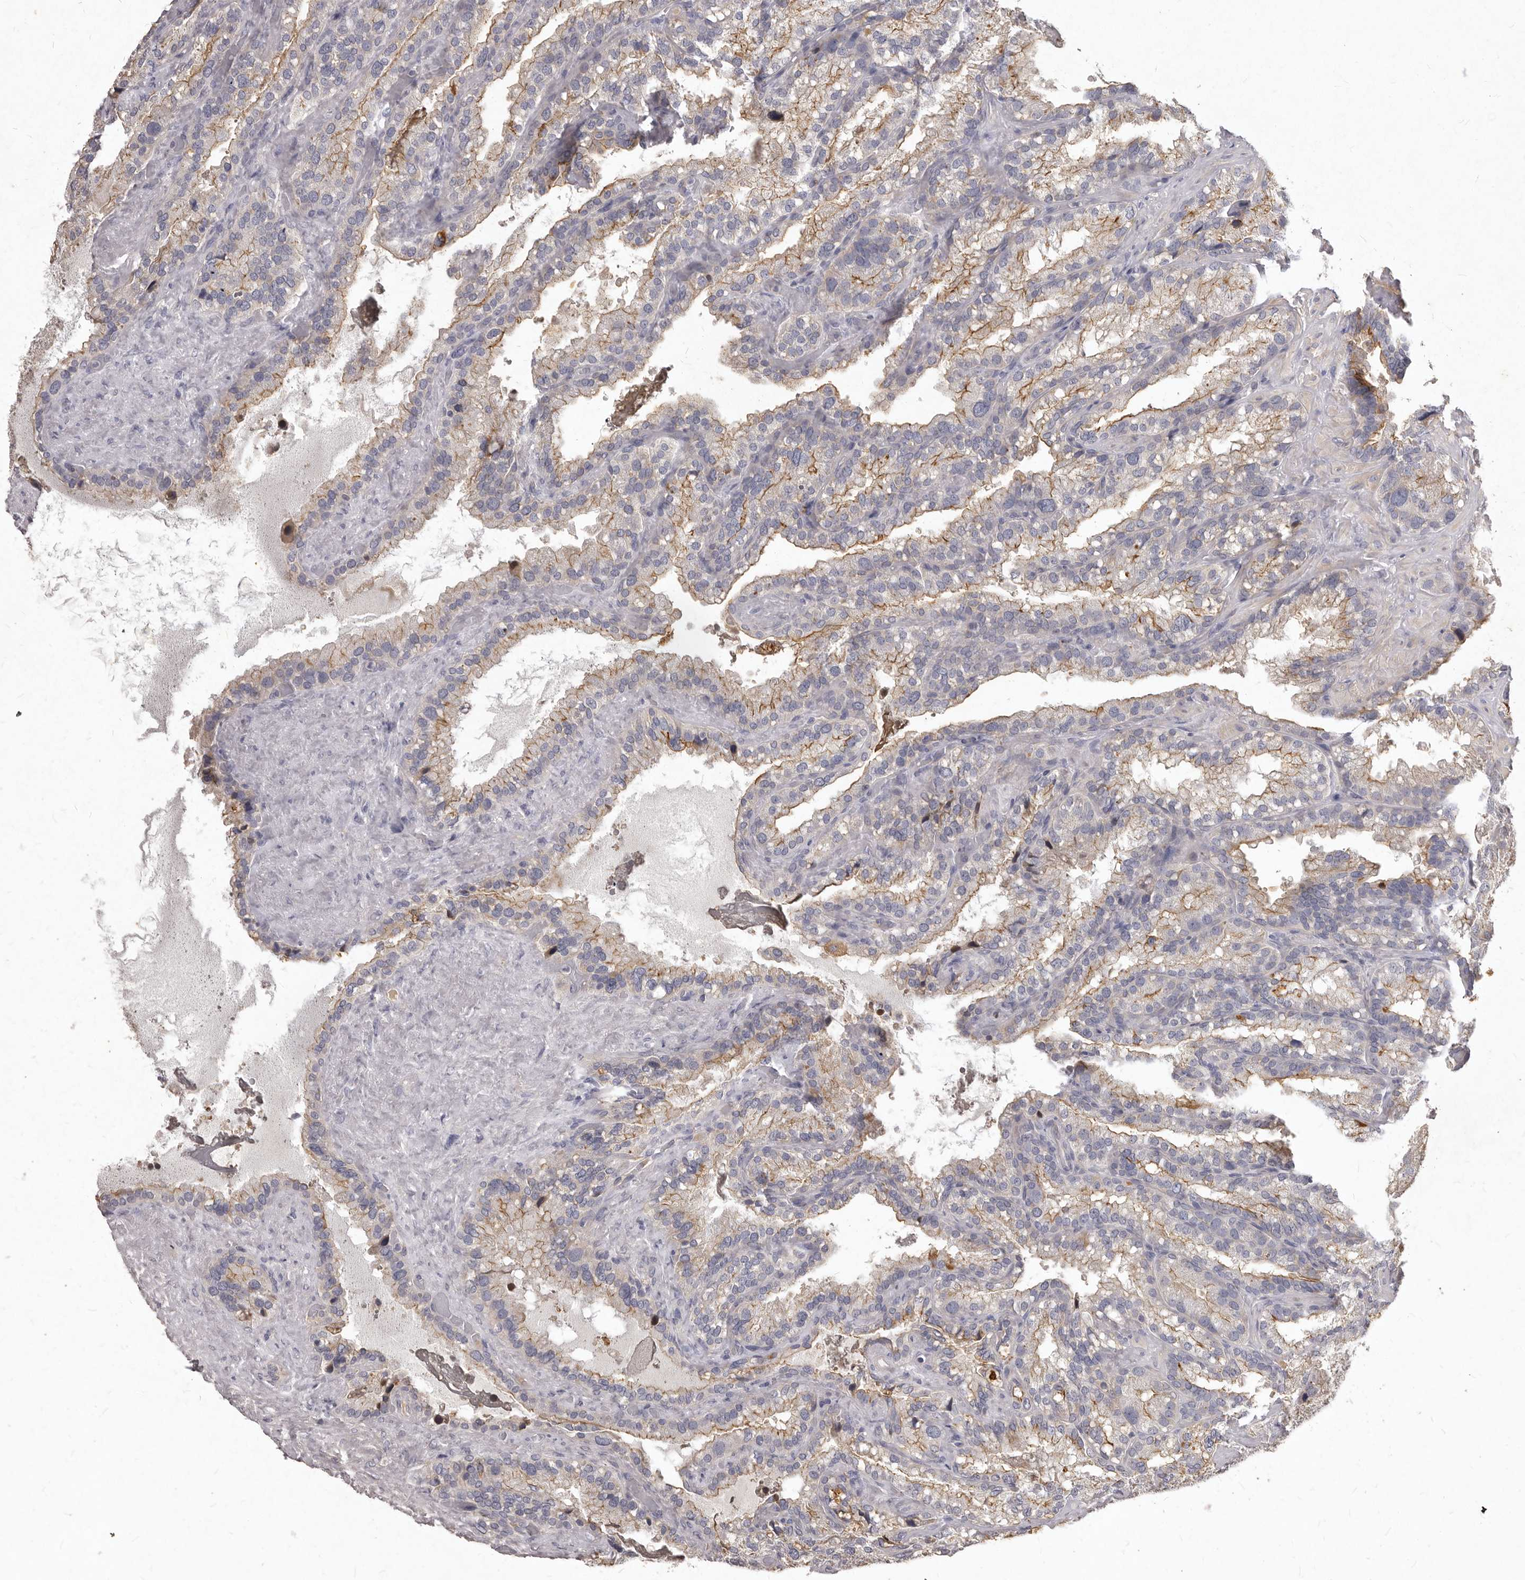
{"staining": {"intensity": "moderate", "quantity": "25%-75%", "location": "cytoplasmic/membranous"}, "tissue": "seminal vesicle", "cell_type": "Glandular cells", "image_type": "normal", "snomed": [{"axis": "morphology", "description": "Normal tissue, NOS"}, {"axis": "topography", "description": "Prostate"}, {"axis": "topography", "description": "Seminal veicle"}], "caption": "An image showing moderate cytoplasmic/membranous expression in approximately 25%-75% of glandular cells in benign seminal vesicle, as visualized by brown immunohistochemical staining.", "gene": "GPRC5C", "patient": {"sex": "male", "age": 68}}